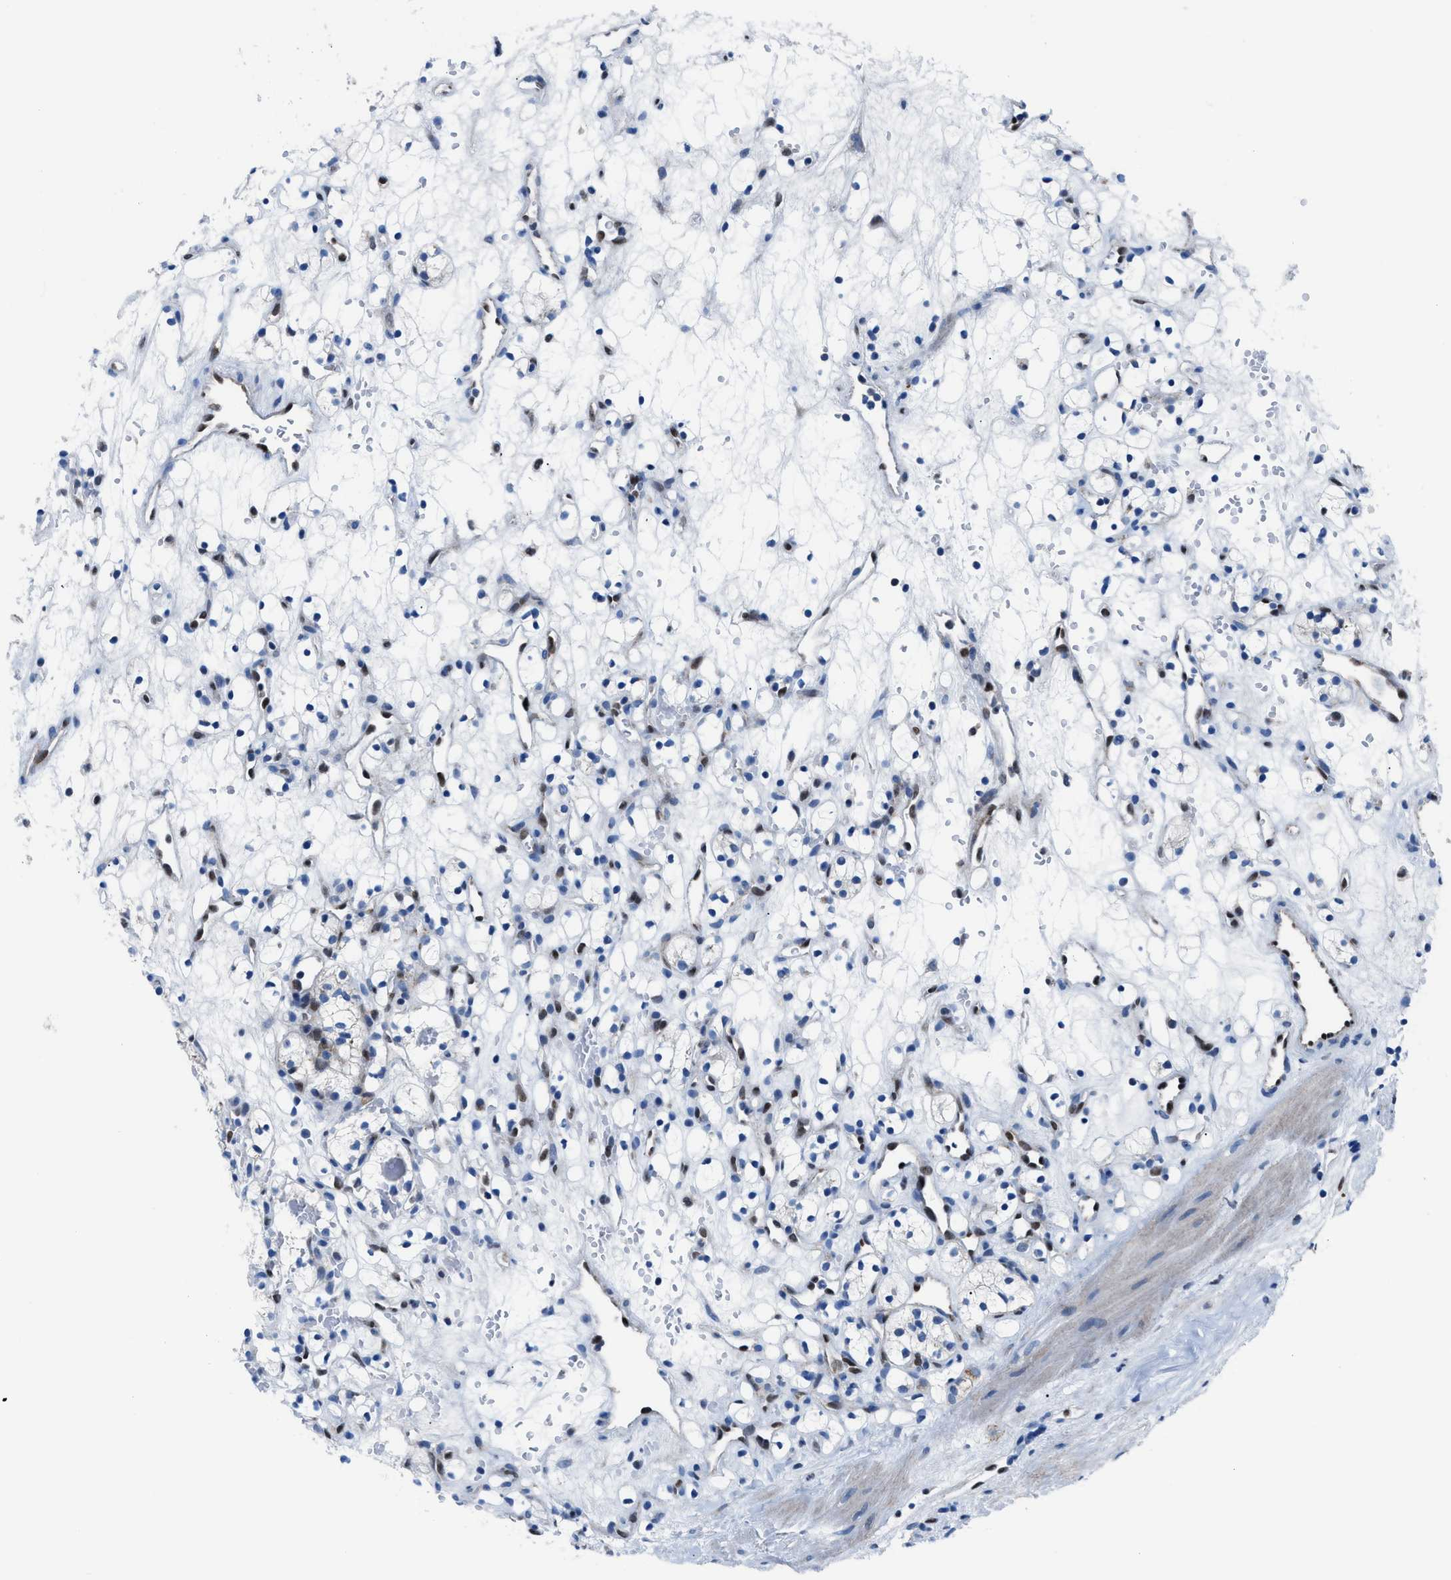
{"staining": {"intensity": "negative", "quantity": "none", "location": "none"}, "tissue": "renal cancer", "cell_type": "Tumor cells", "image_type": "cancer", "snomed": [{"axis": "morphology", "description": "Adenocarcinoma, NOS"}, {"axis": "topography", "description": "Kidney"}], "caption": "Tumor cells show no significant expression in adenocarcinoma (renal).", "gene": "LMO2", "patient": {"sex": "female", "age": 60}}